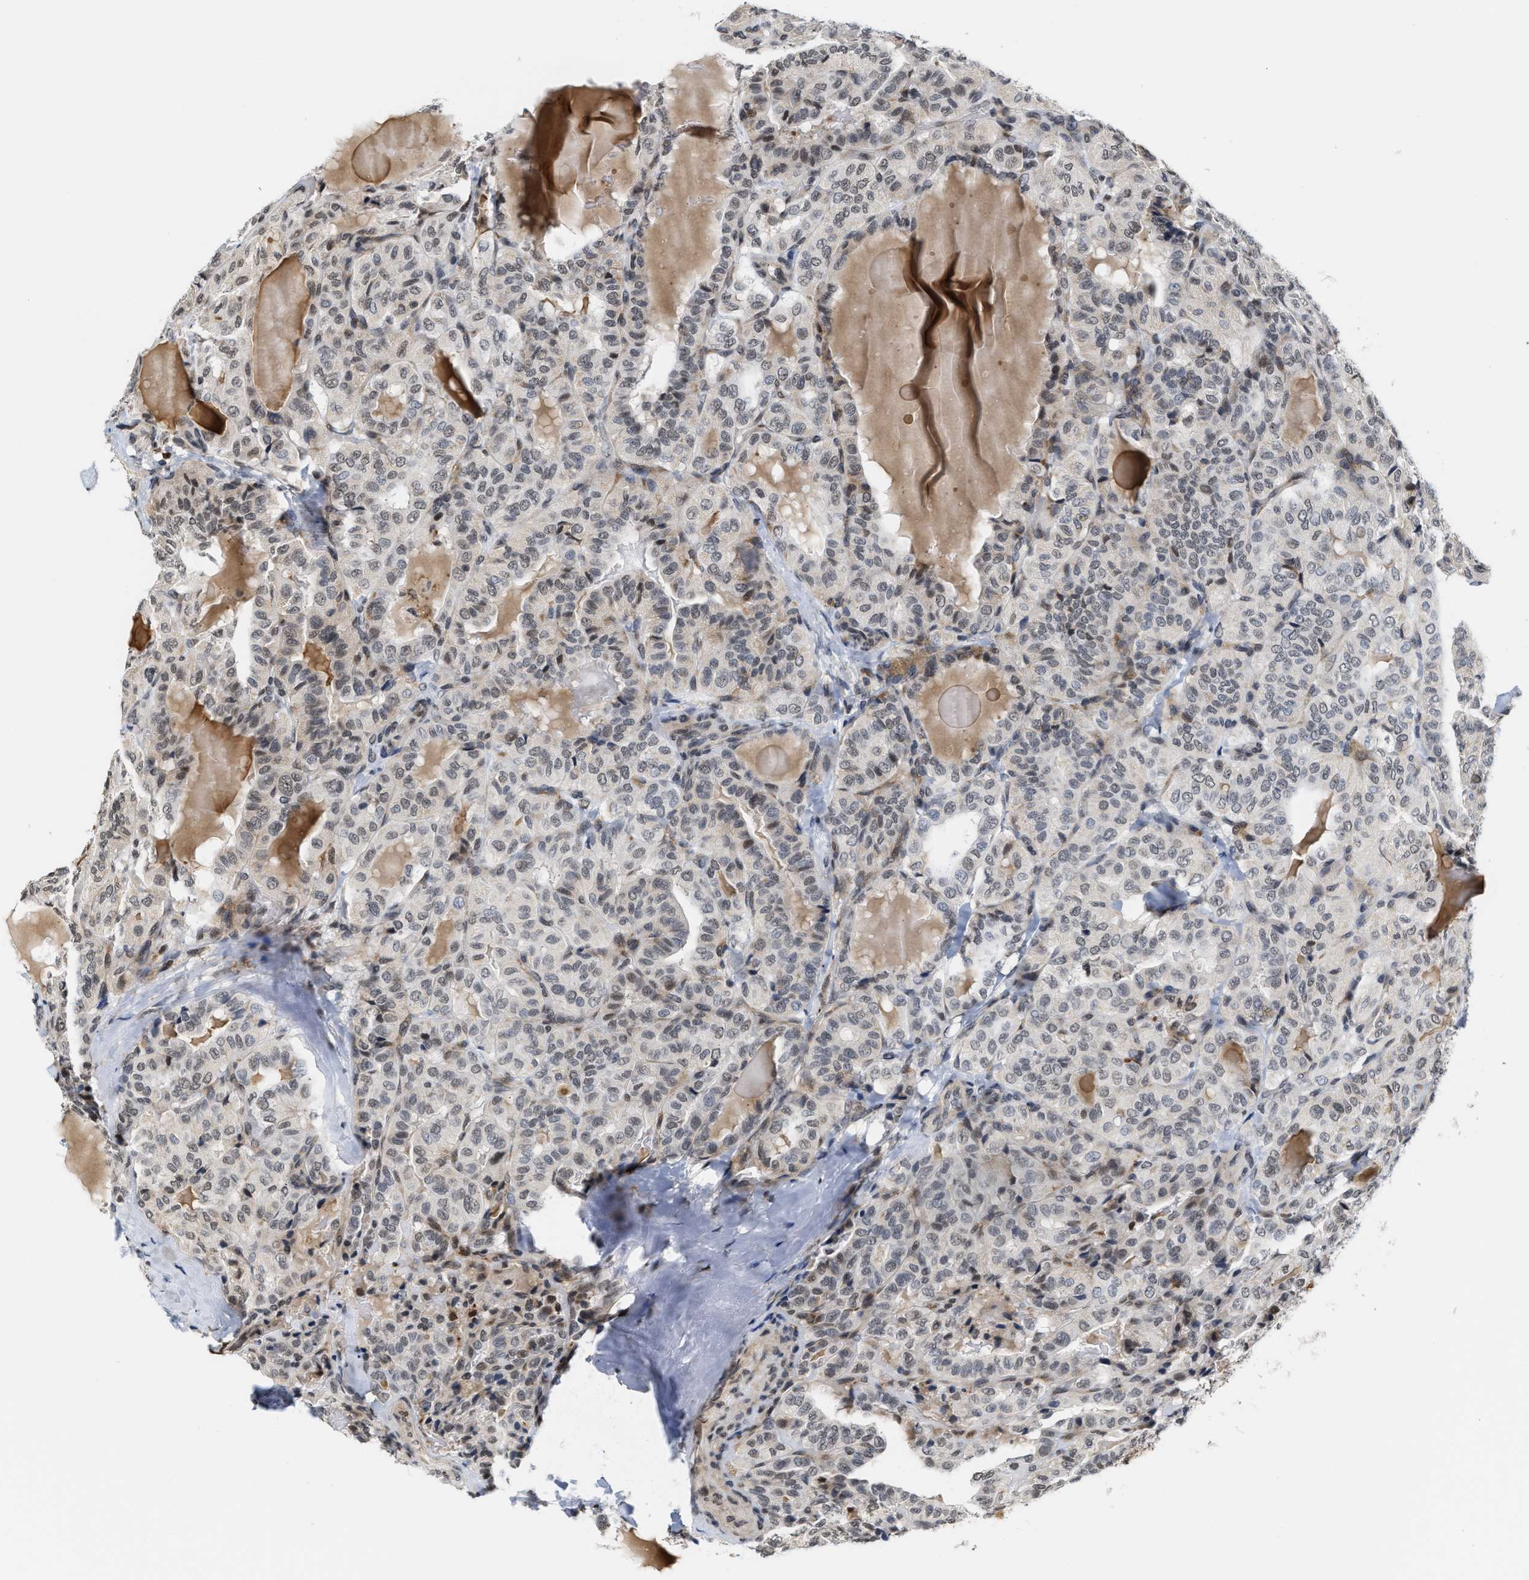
{"staining": {"intensity": "weak", "quantity": ">75%", "location": "nuclear"}, "tissue": "thyroid cancer", "cell_type": "Tumor cells", "image_type": "cancer", "snomed": [{"axis": "morphology", "description": "Papillary adenocarcinoma, NOS"}, {"axis": "topography", "description": "Thyroid gland"}], "caption": "This photomicrograph demonstrates thyroid cancer (papillary adenocarcinoma) stained with IHC to label a protein in brown. The nuclear of tumor cells show weak positivity for the protein. Nuclei are counter-stained blue.", "gene": "ANKRD6", "patient": {"sex": "male", "age": 77}}